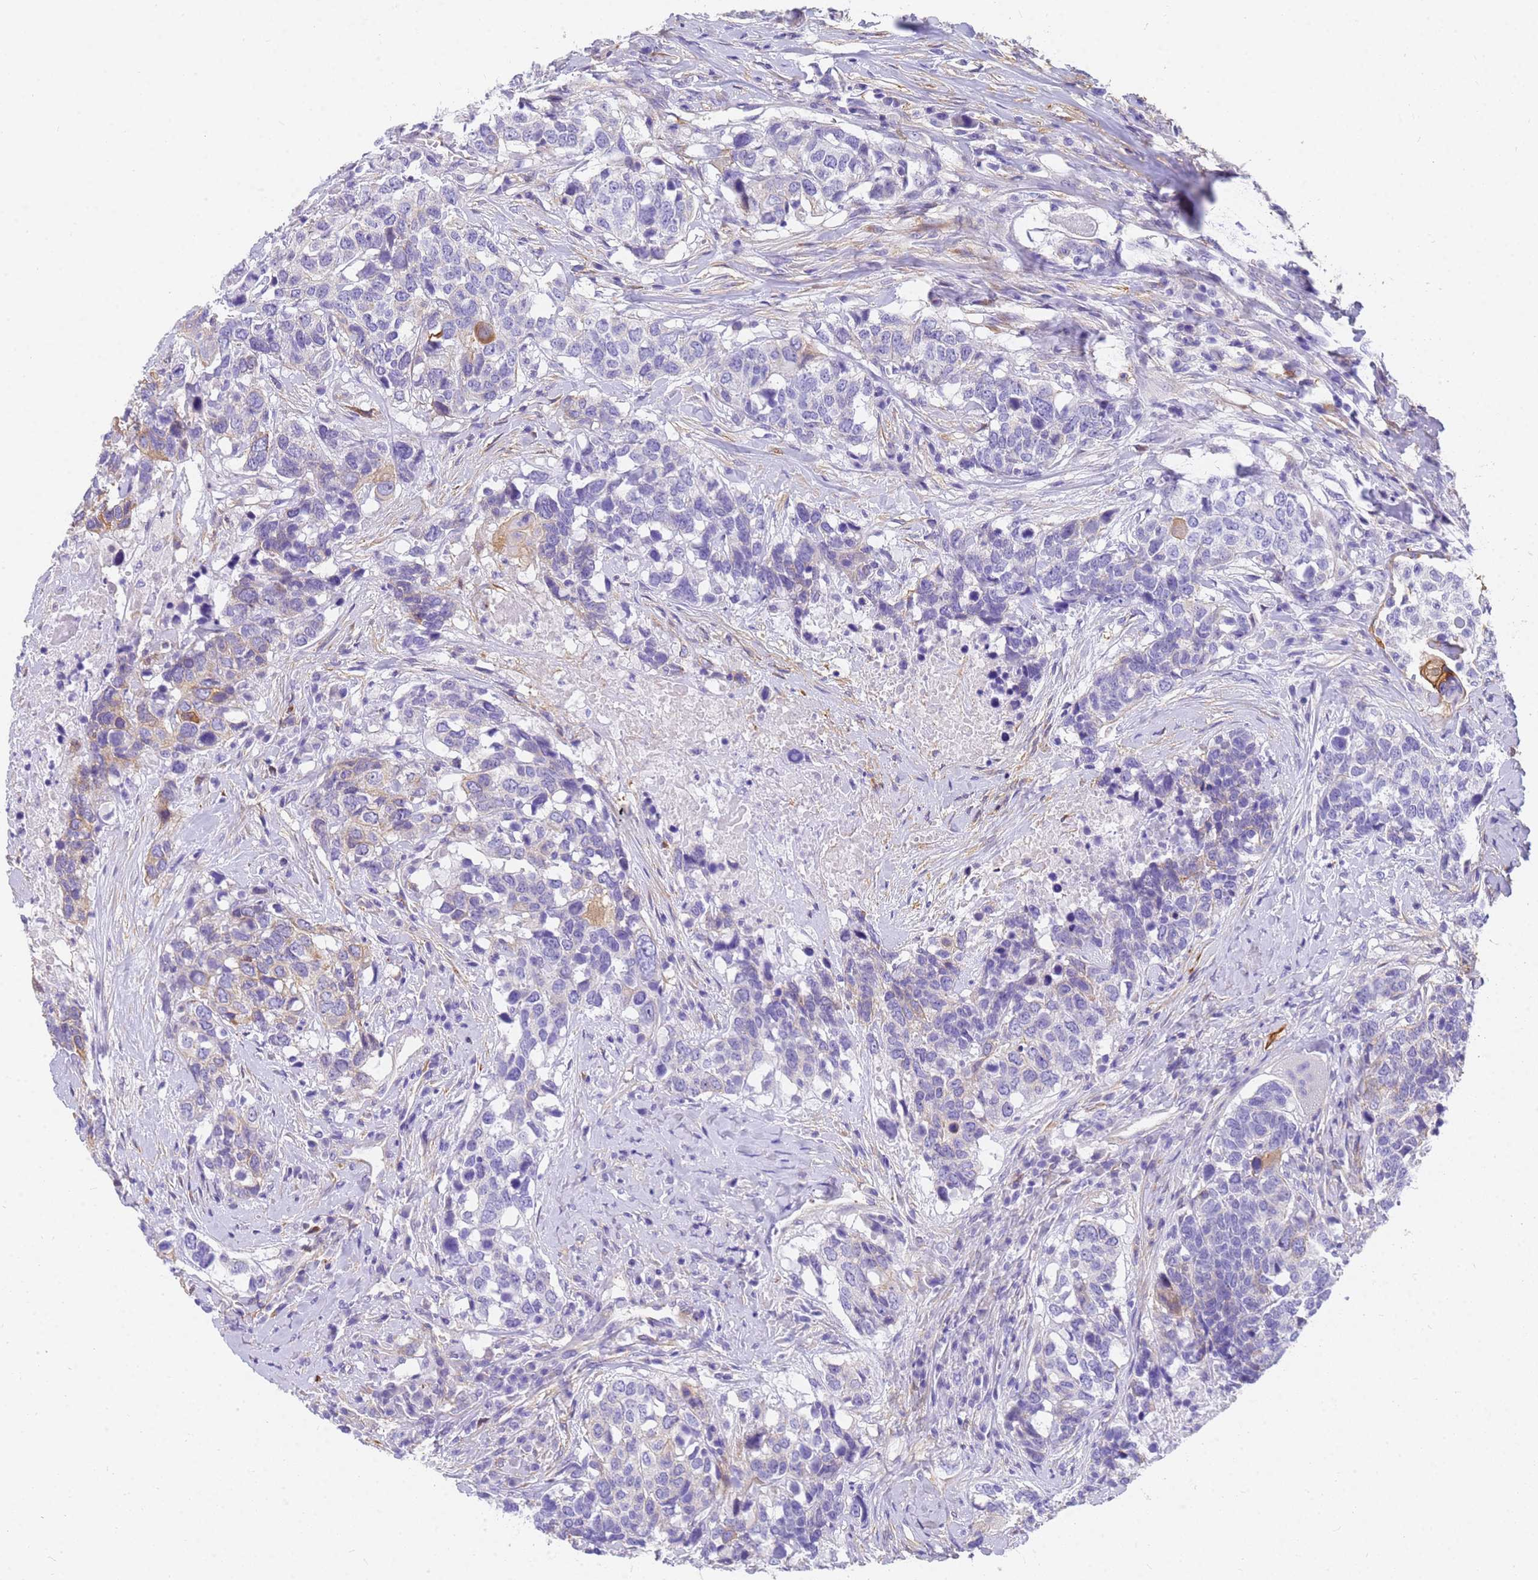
{"staining": {"intensity": "moderate", "quantity": "<25%", "location": "cytoplasmic/membranous"}, "tissue": "head and neck cancer", "cell_type": "Tumor cells", "image_type": "cancer", "snomed": [{"axis": "morphology", "description": "Squamous cell carcinoma, NOS"}, {"axis": "topography", "description": "Head-Neck"}], "caption": "Head and neck cancer (squamous cell carcinoma) was stained to show a protein in brown. There is low levels of moderate cytoplasmic/membranous expression in approximately <25% of tumor cells.", "gene": "MVB12A", "patient": {"sex": "male", "age": 66}}